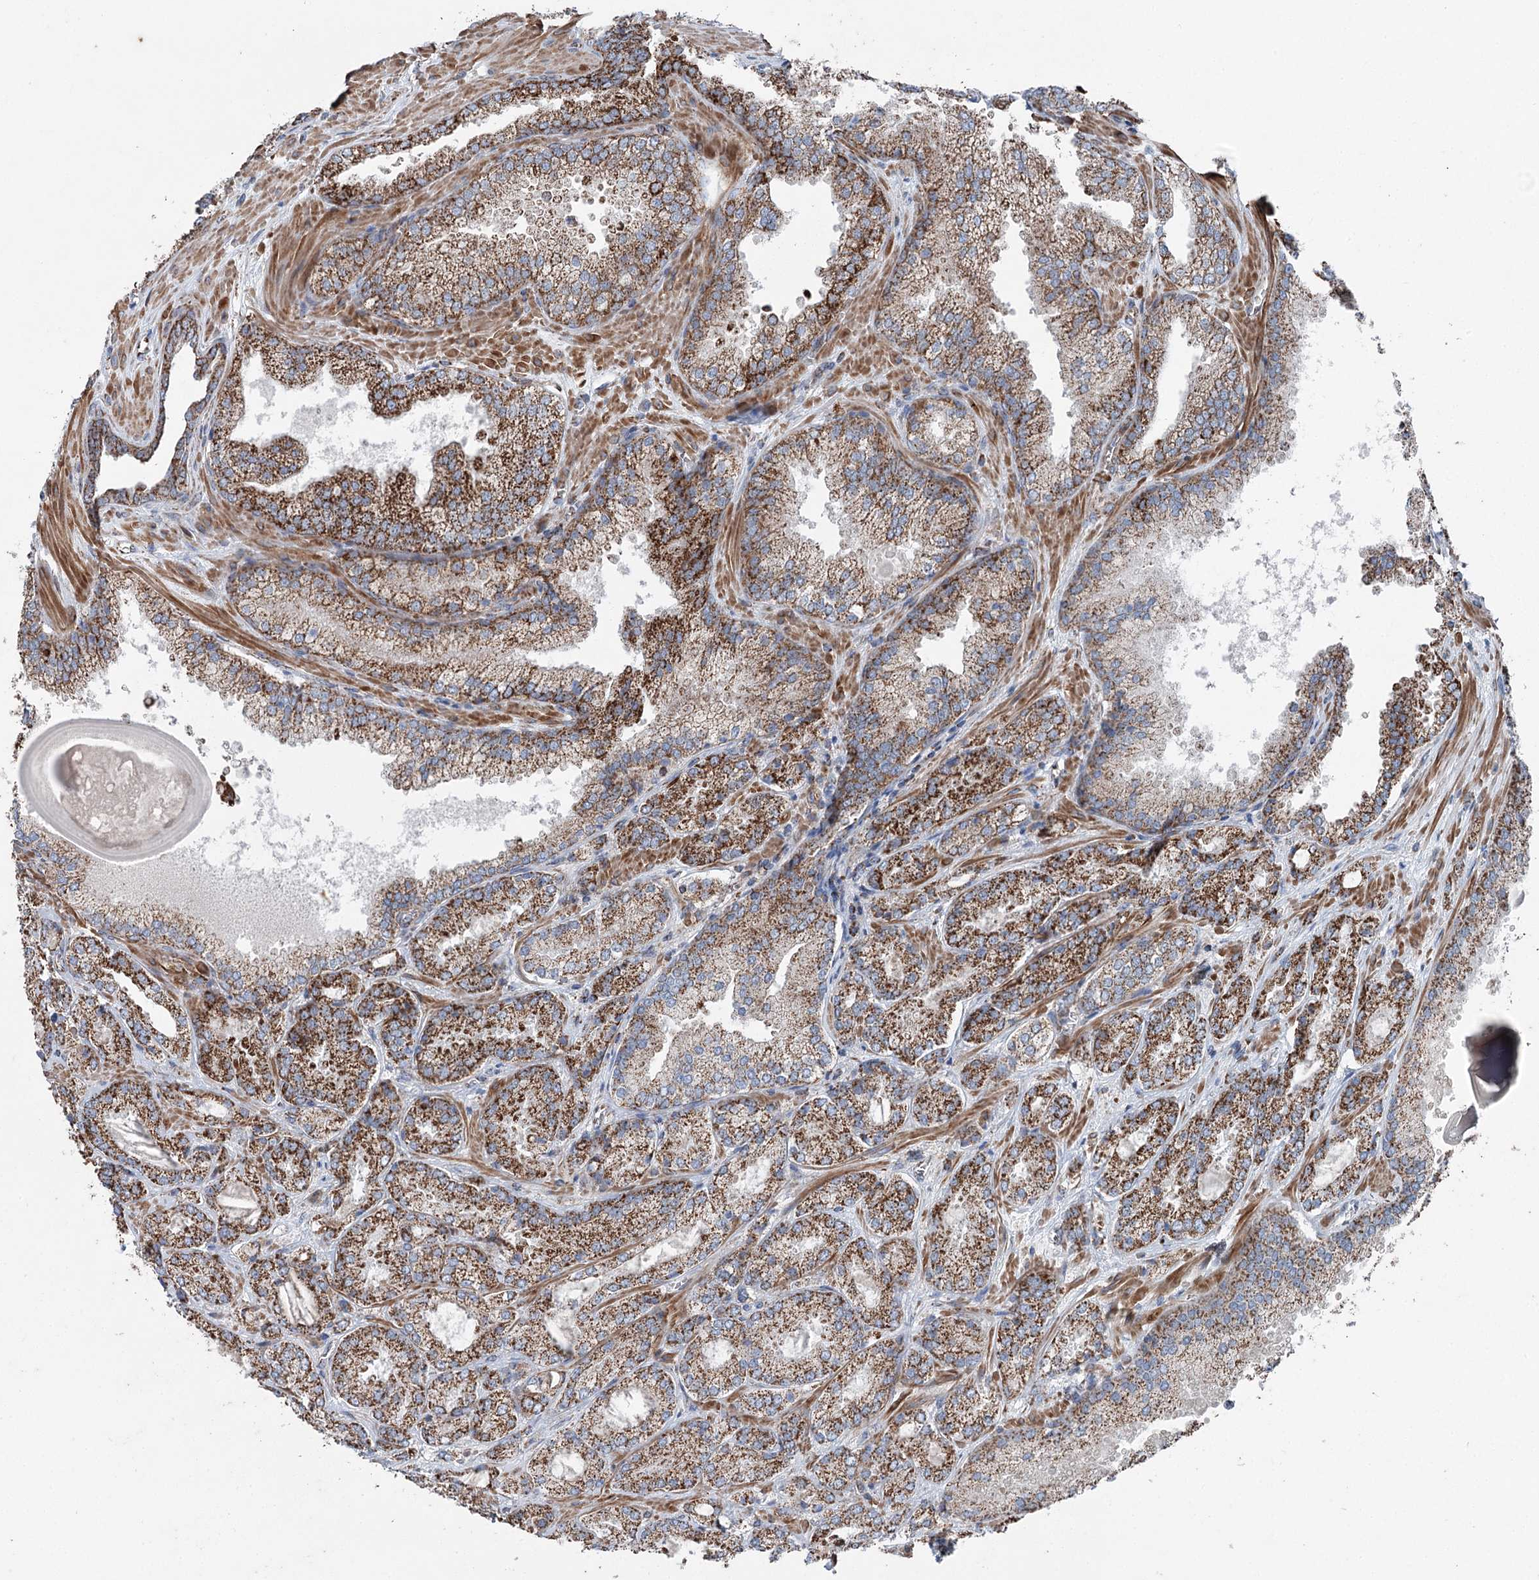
{"staining": {"intensity": "strong", "quantity": ">75%", "location": "cytoplasmic/membranous"}, "tissue": "prostate cancer", "cell_type": "Tumor cells", "image_type": "cancer", "snomed": [{"axis": "morphology", "description": "Adenocarcinoma, Low grade"}, {"axis": "topography", "description": "Prostate"}], "caption": "This is an image of IHC staining of adenocarcinoma (low-grade) (prostate), which shows strong expression in the cytoplasmic/membranous of tumor cells.", "gene": "UCN3", "patient": {"sex": "male", "age": 74}}